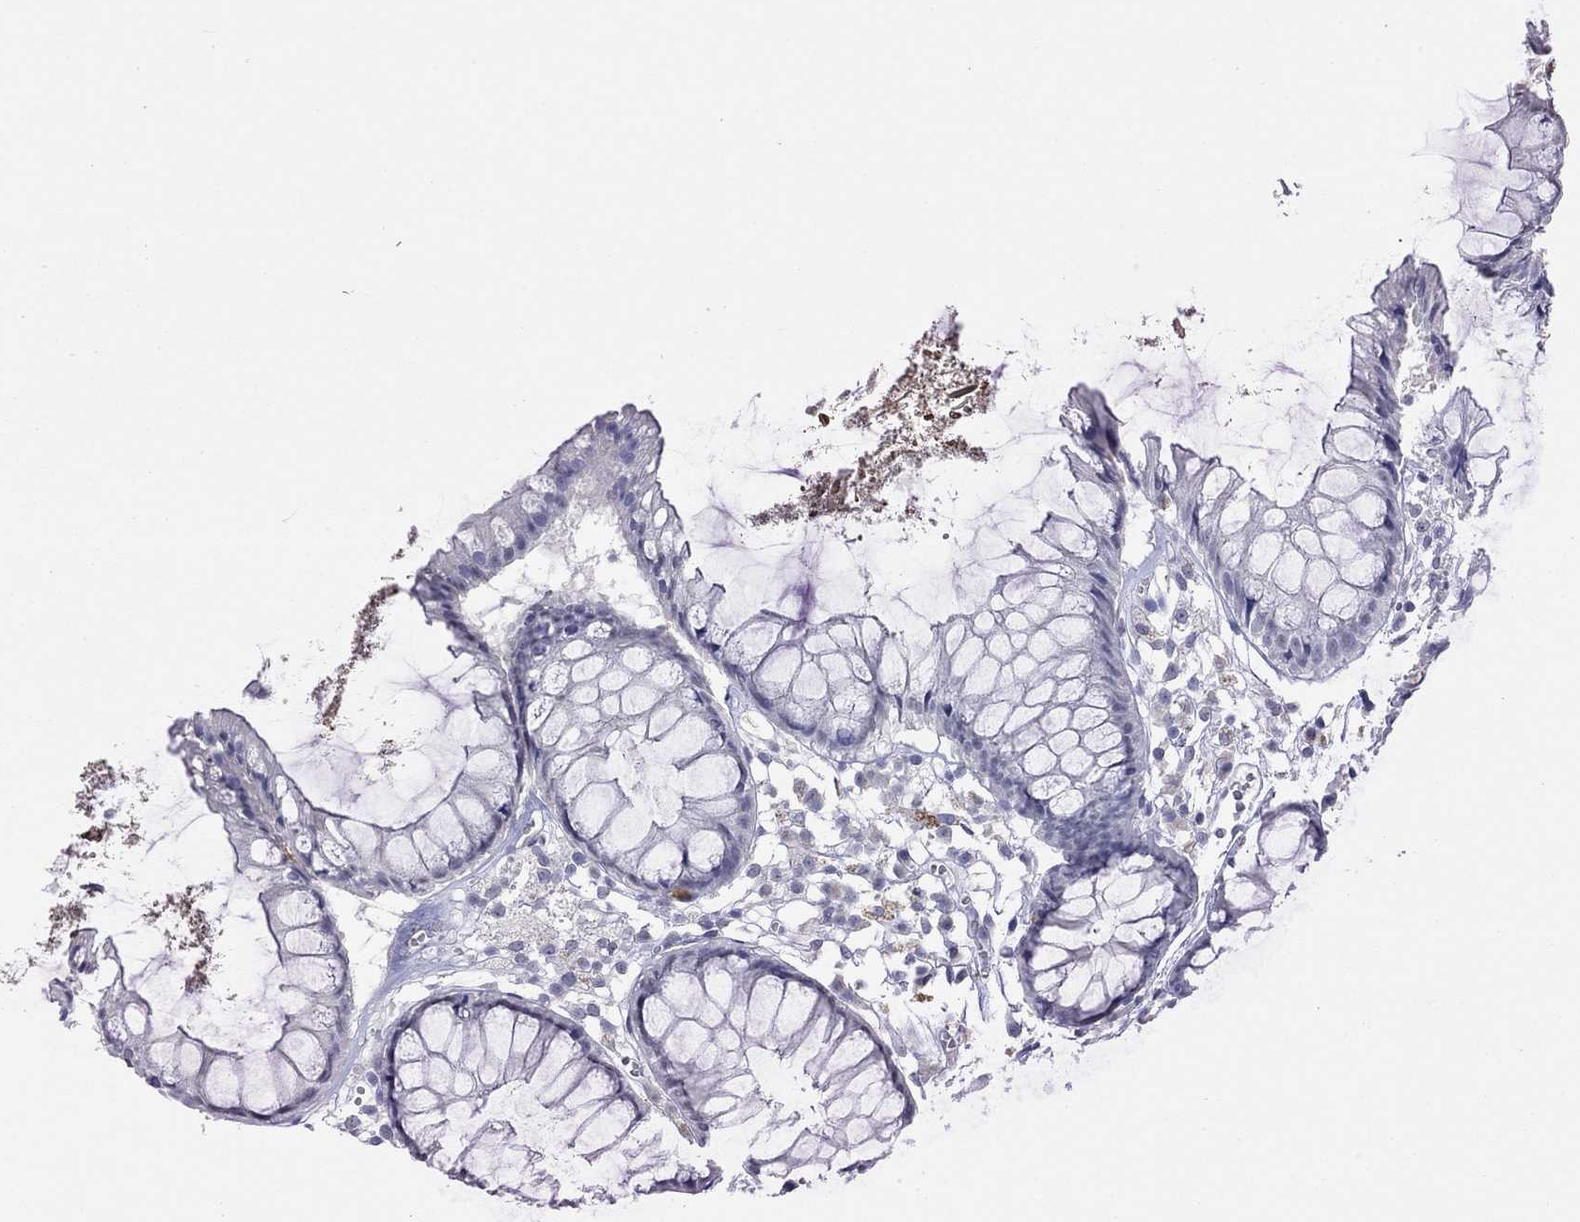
{"staining": {"intensity": "negative", "quantity": "none", "location": "none"}, "tissue": "colon", "cell_type": "Endothelial cells", "image_type": "normal", "snomed": [{"axis": "morphology", "description": "Normal tissue, NOS"}, {"axis": "morphology", "description": "Adenocarcinoma, NOS"}, {"axis": "topography", "description": "Colon"}], "caption": "Immunohistochemistry image of unremarkable human colon stained for a protein (brown), which shows no positivity in endothelial cells. Nuclei are stained in blue.", "gene": "WNK3", "patient": {"sex": "male", "age": 65}}